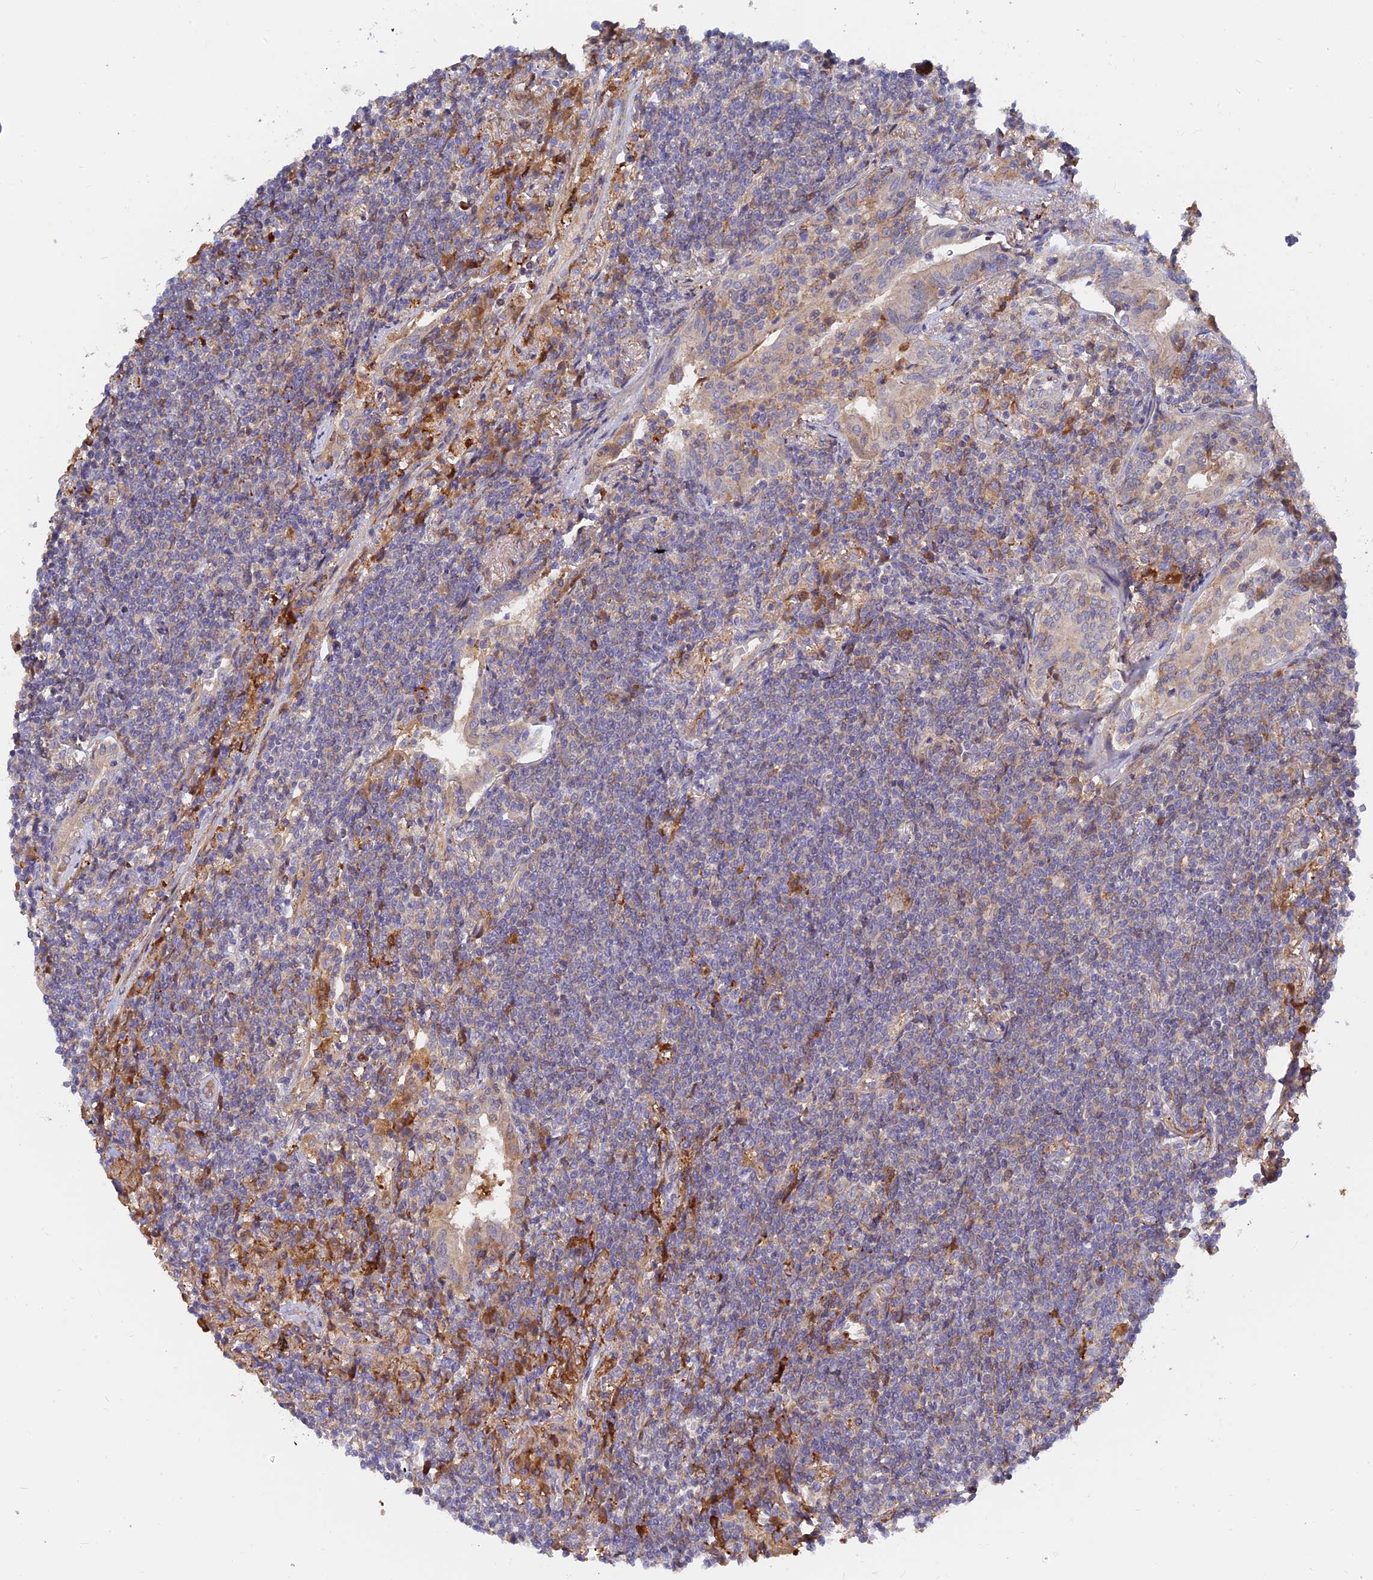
{"staining": {"intensity": "weak", "quantity": "25%-75%", "location": "cytoplasmic/membranous"}, "tissue": "lymphoma", "cell_type": "Tumor cells", "image_type": "cancer", "snomed": [{"axis": "morphology", "description": "Malignant lymphoma, non-Hodgkin's type, Low grade"}, {"axis": "topography", "description": "Lung"}], "caption": "Weak cytoplasmic/membranous staining for a protein is appreciated in approximately 25%-75% of tumor cells of lymphoma using IHC.", "gene": "SPATA5L1", "patient": {"sex": "female", "age": 71}}